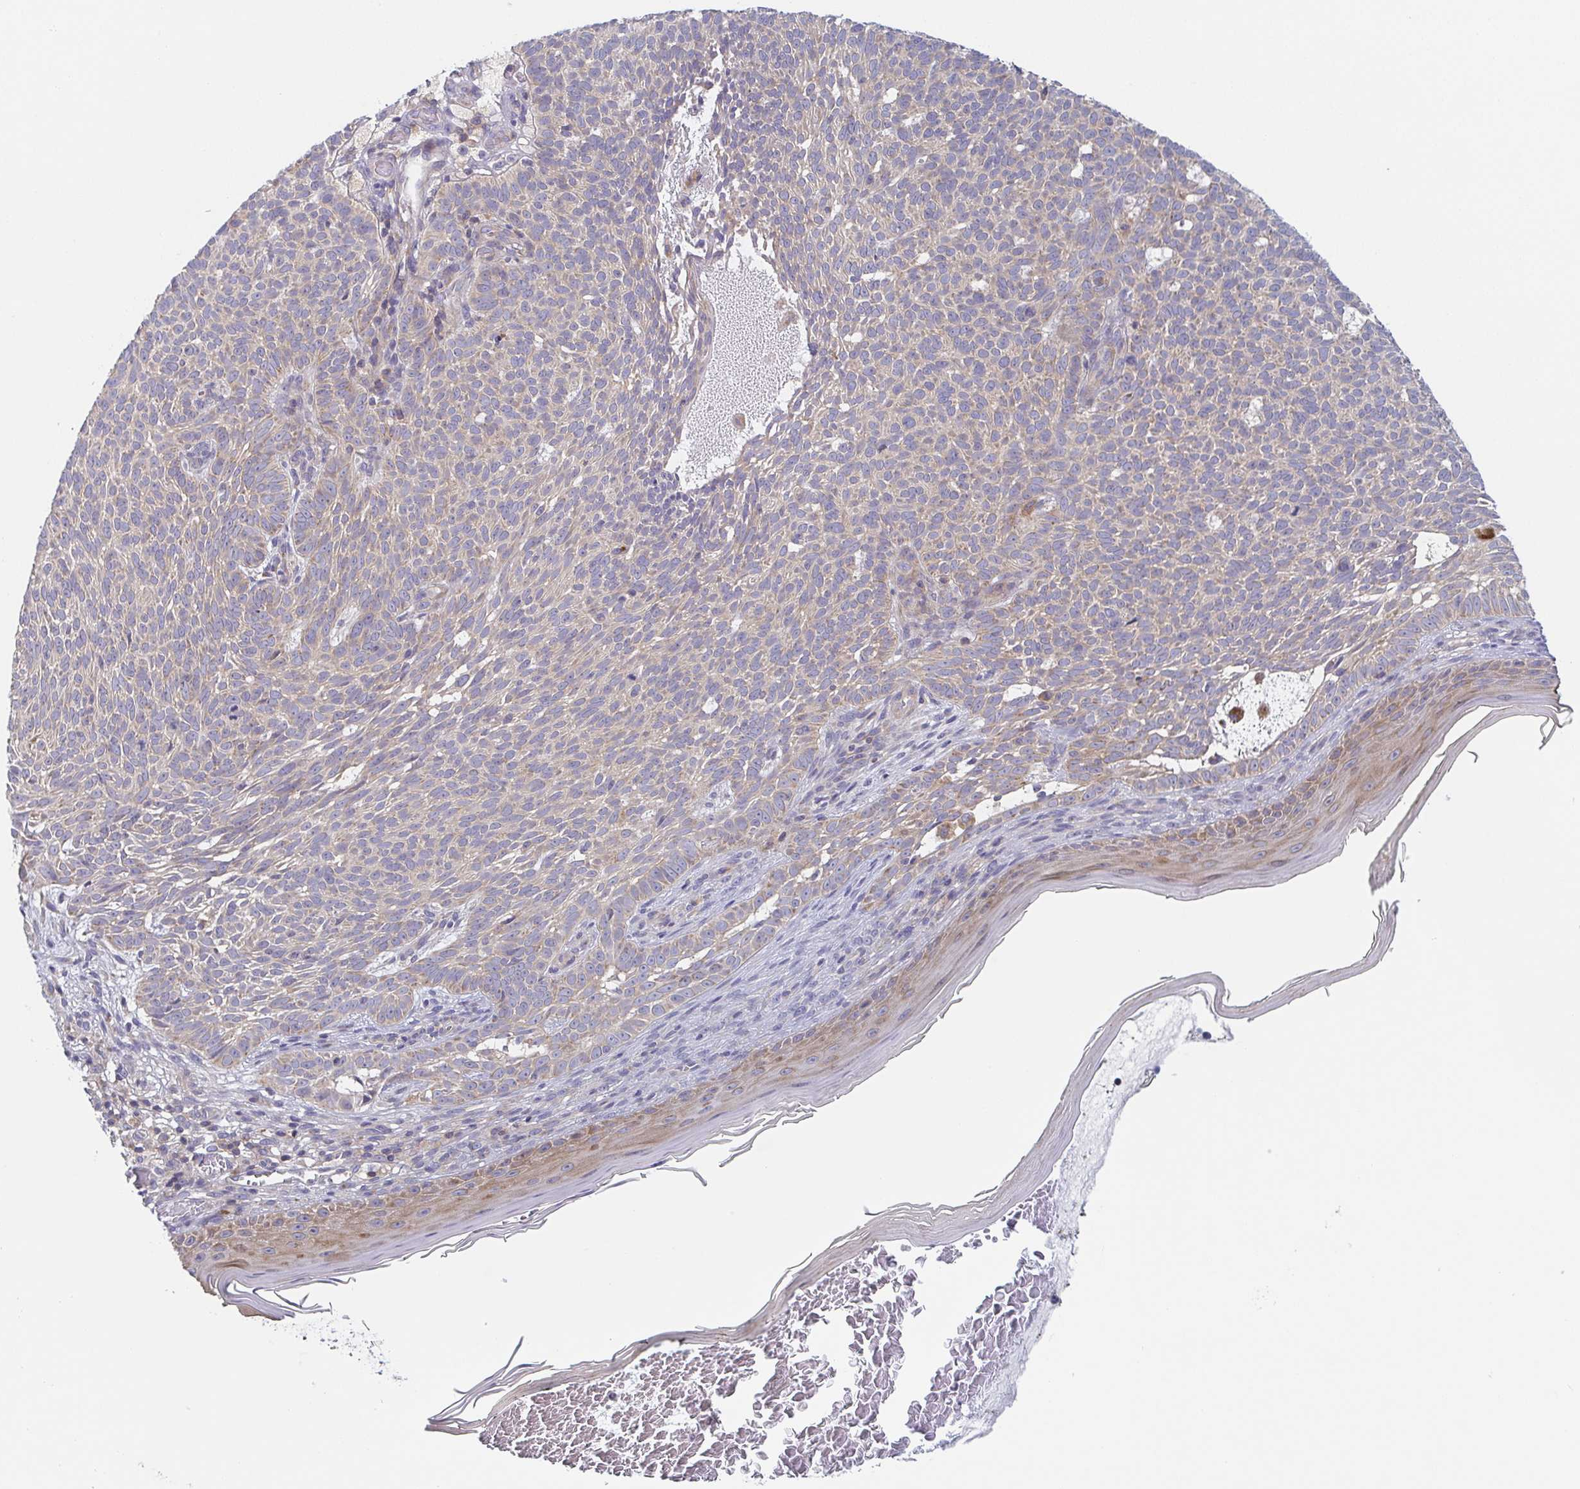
{"staining": {"intensity": "negative", "quantity": "none", "location": "none"}, "tissue": "skin cancer", "cell_type": "Tumor cells", "image_type": "cancer", "snomed": [{"axis": "morphology", "description": "Basal cell carcinoma"}, {"axis": "topography", "description": "Skin"}], "caption": "Tumor cells show no significant staining in basal cell carcinoma (skin).", "gene": "TUFT1", "patient": {"sex": "male", "age": 78}}